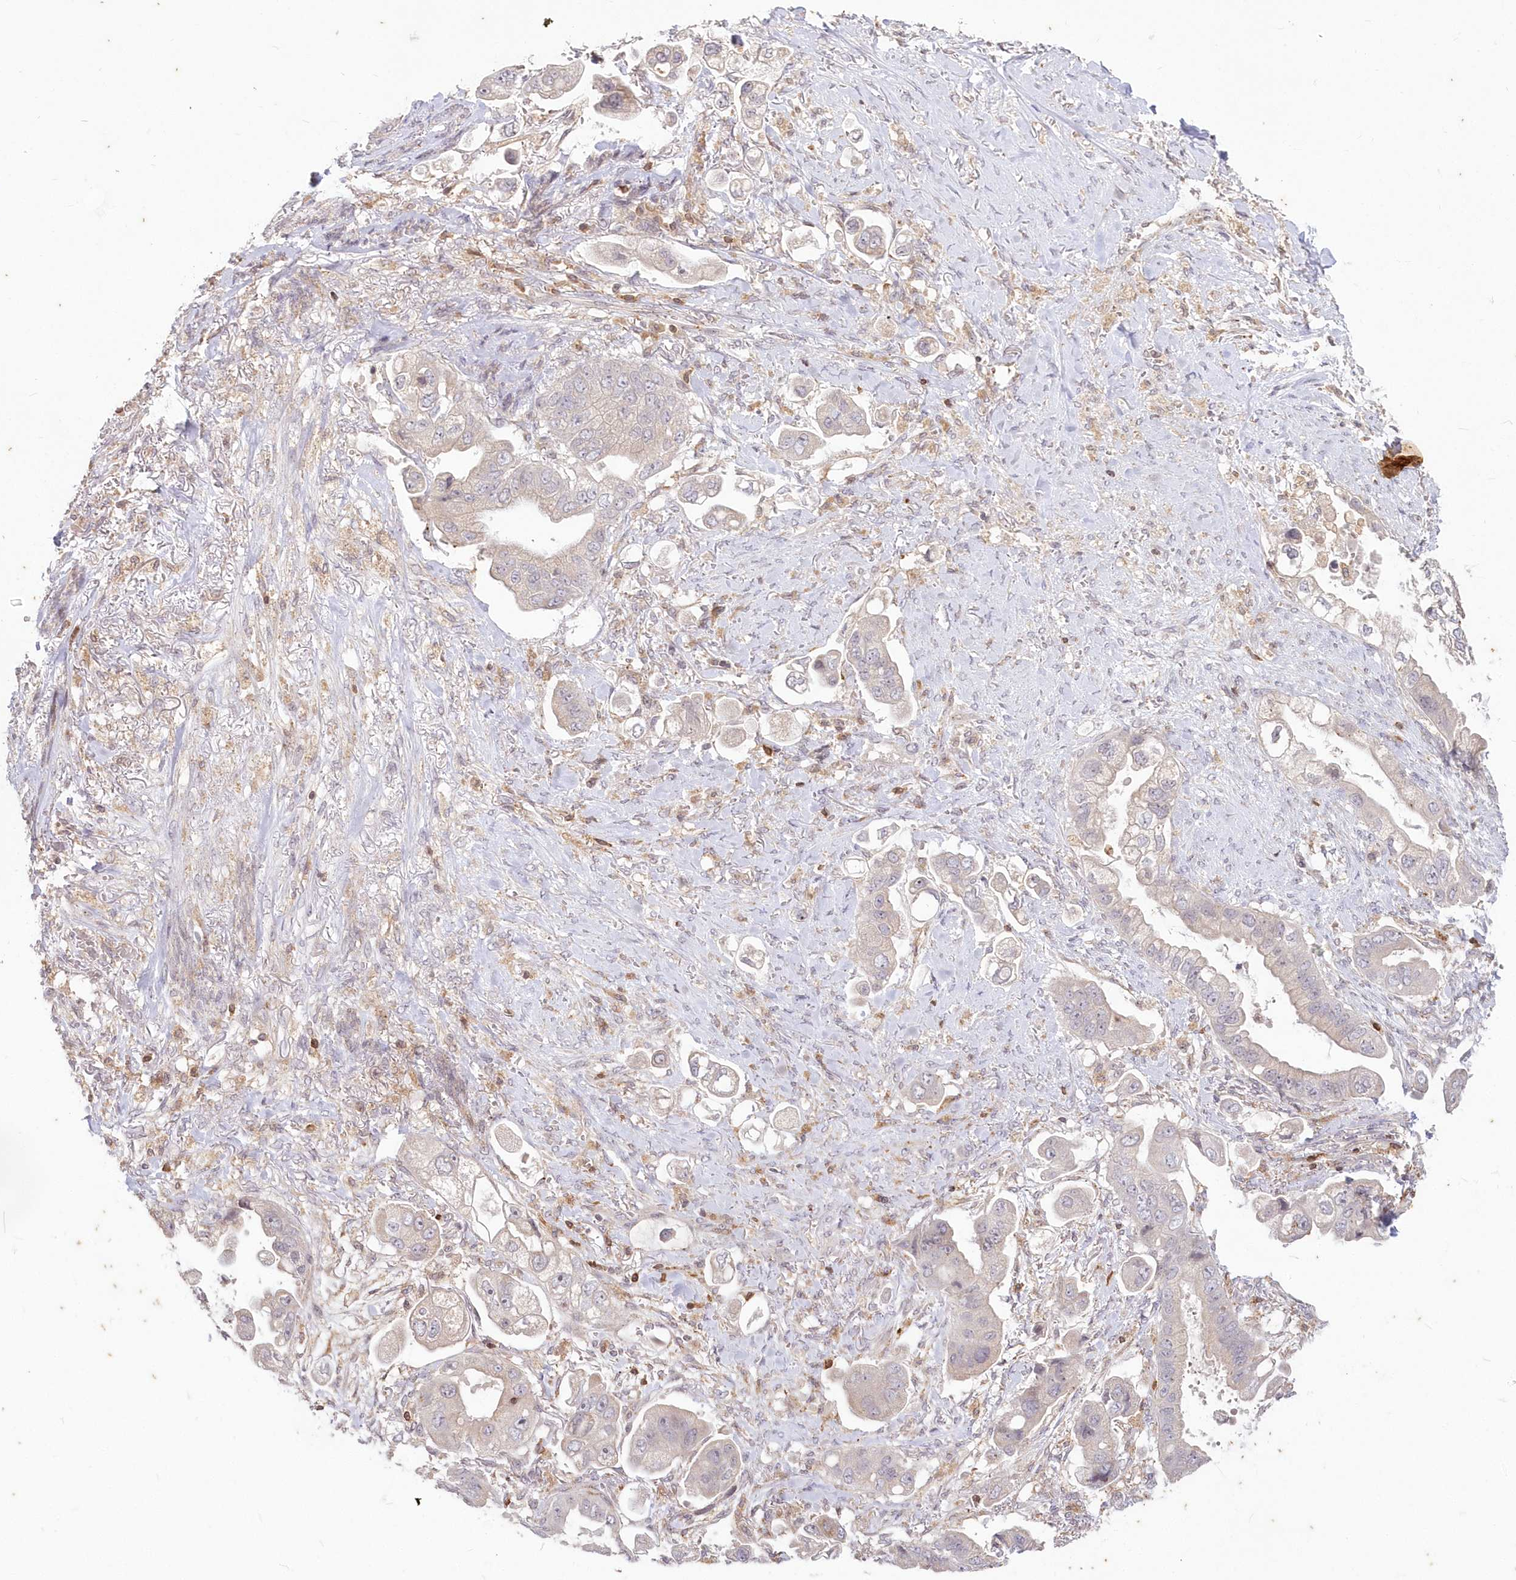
{"staining": {"intensity": "negative", "quantity": "none", "location": "none"}, "tissue": "stomach cancer", "cell_type": "Tumor cells", "image_type": "cancer", "snomed": [{"axis": "morphology", "description": "Adenocarcinoma, NOS"}, {"axis": "topography", "description": "Stomach"}], "caption": "A micrograph of human adenocarcinoma (stomach) is negative for staining in tumor cells.", "gene": "MTMR3", "patient": {"sex": "male", "age": 62}}